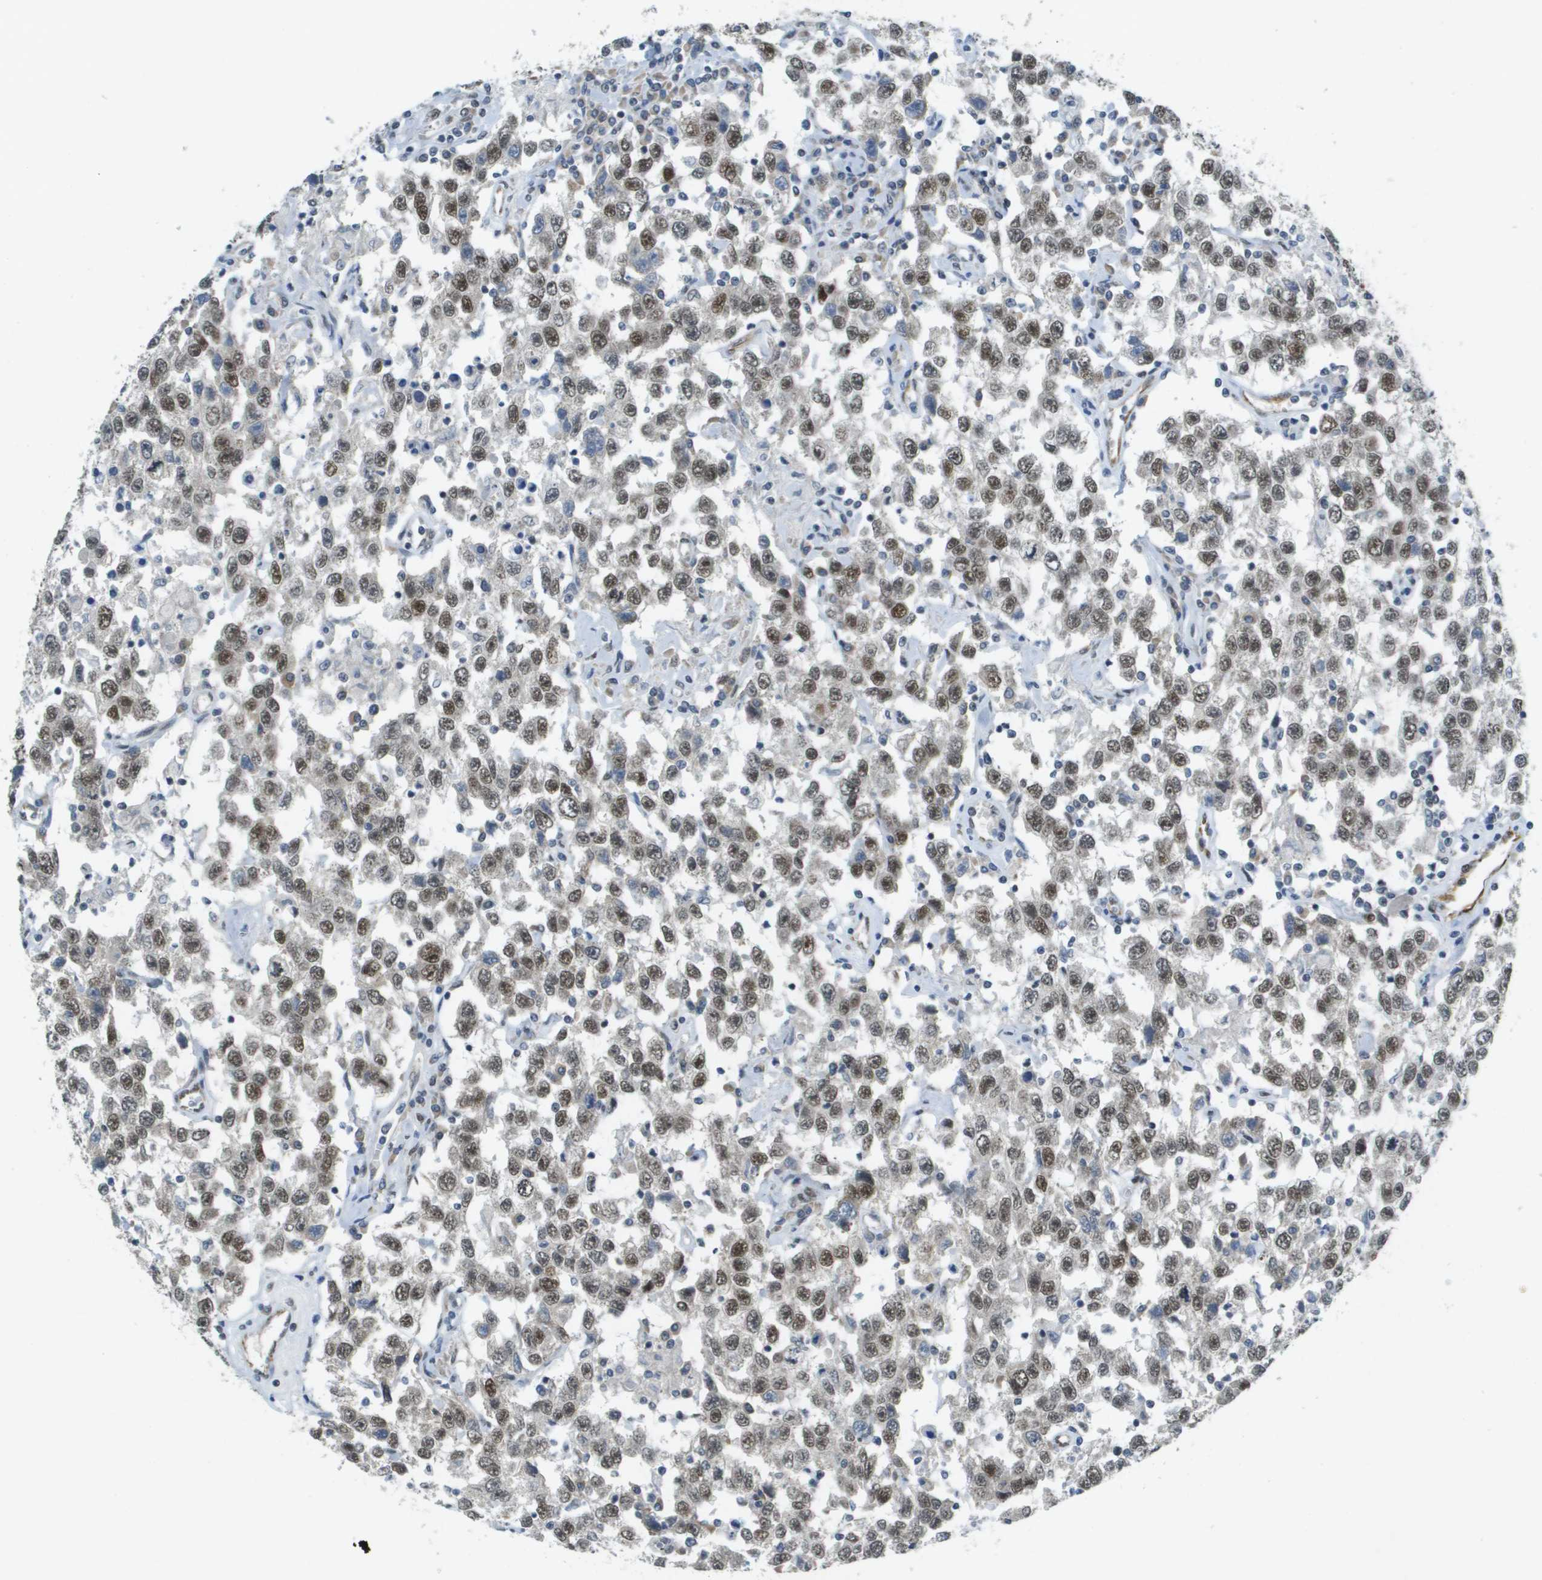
{"staining": {"intensity": "moderate", "quantity": ">75%", "location": "nuclear"}, "tissue": "testis cancer", "cell_type": "Tumor cells", "image_type": "cancer", "snomed": [{"axis": "morphology", "description": "Seminoma, NOS"}, {"axis": "topography", "description": "Testis"}], "caption": "Moderate nuclear expression is present in about >75% of tumor cells in testis seminoma.", "gene": "ARID1B", "patient": {"sex": "male", "age": 41}}